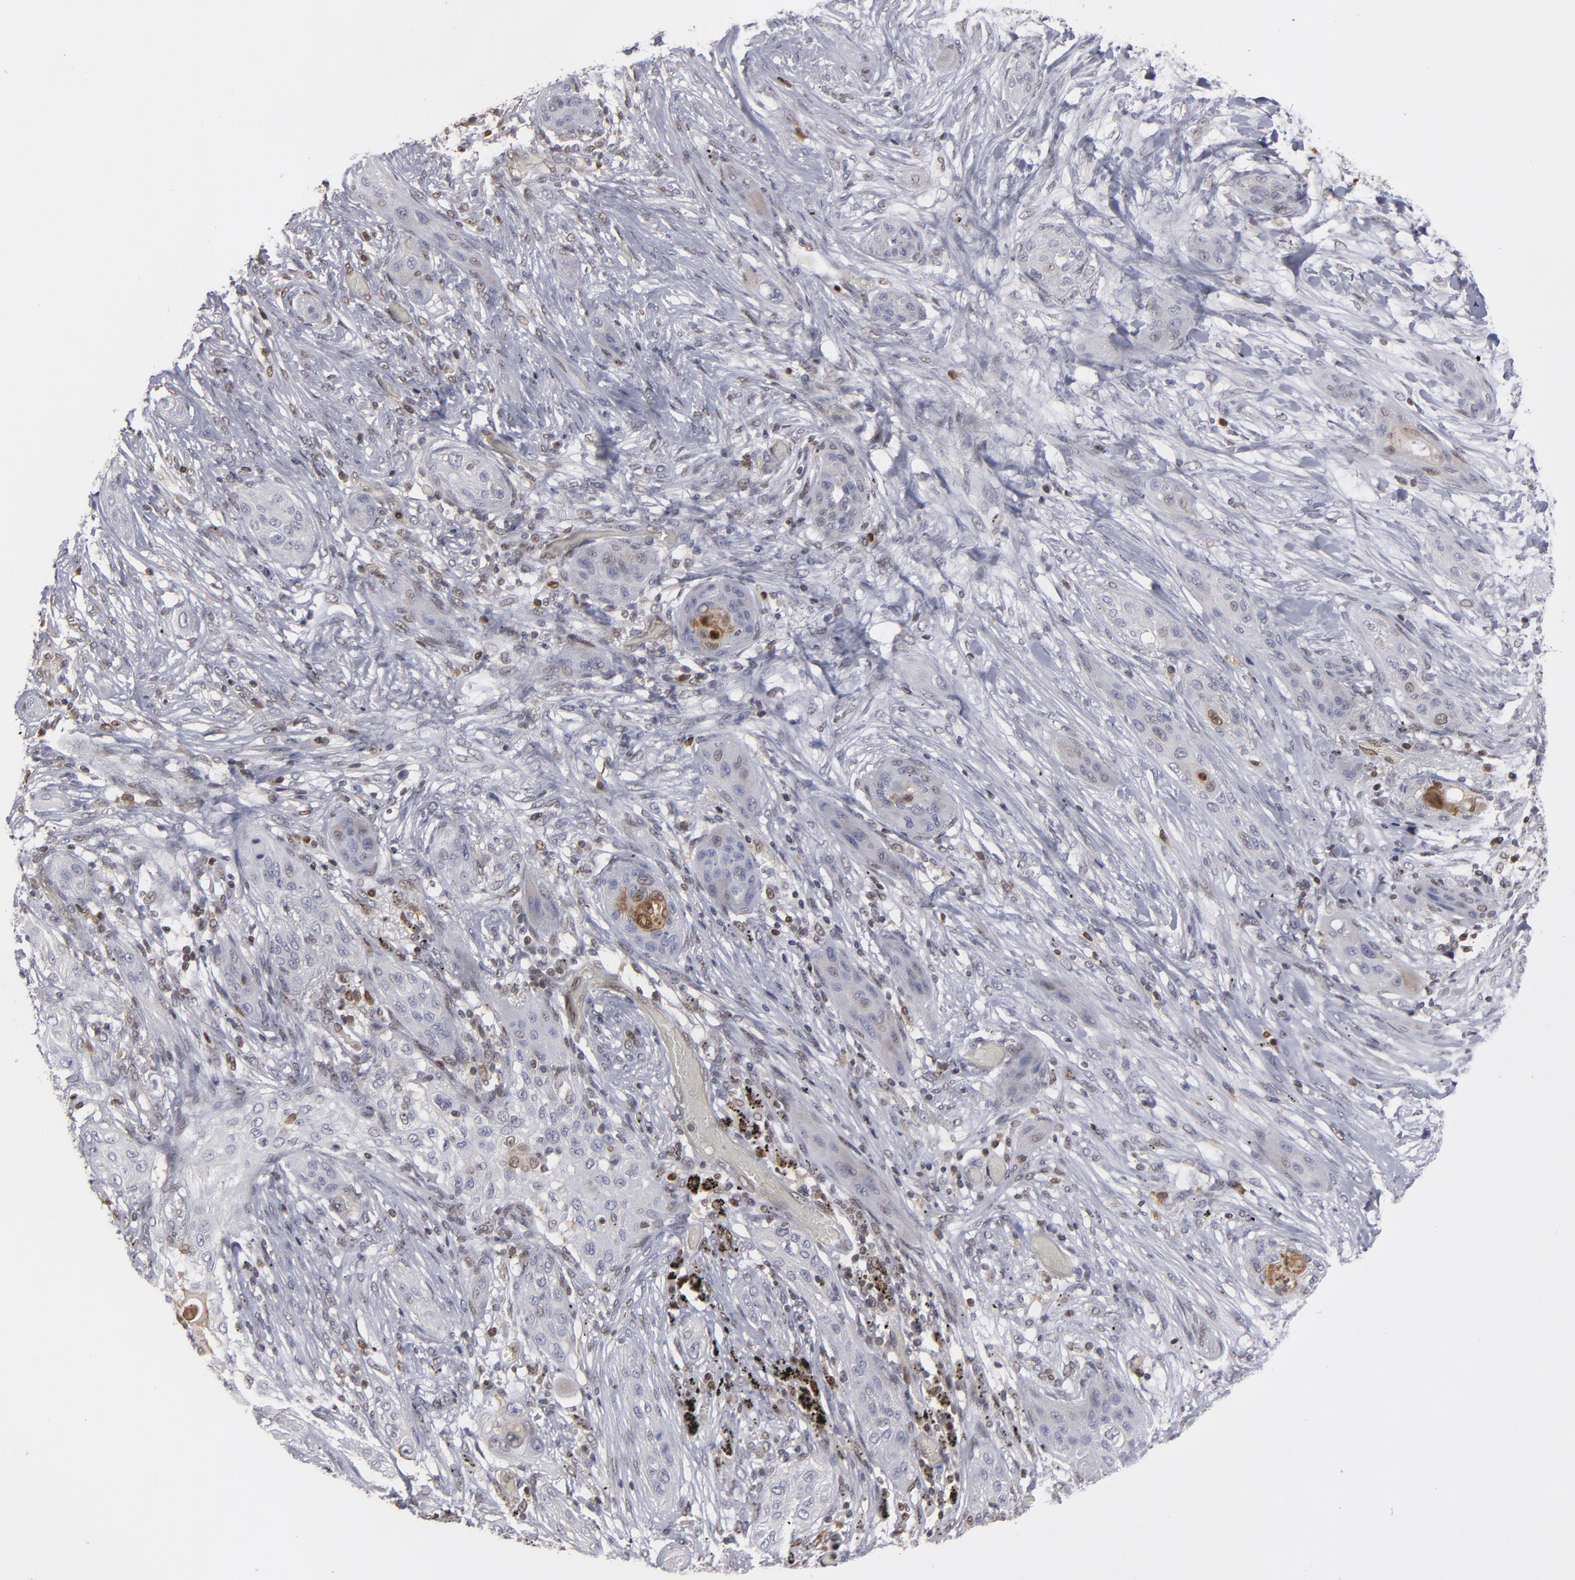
{"staining": {"intensity": "moderate", "quantity": "<25%", "location": "cytoplasmic/membranous,nuclear"}, "tissue": "lung cancer", "cell_type": "Tumor cells", "image_type": "cancer", "snomed": [{"axis": "morphology", "description": "Squamous cell carcinoma, NOS"}, {"axis": "topography", "description": "Lung"}], "caption": "Moderate cytoplasmic/membranous and nuclear staining is seen in about <25% of tumor cells in squamous cell carcinoma (lung).", "gene": "GSR", "patient": {"sex": "female", "age": 47}}